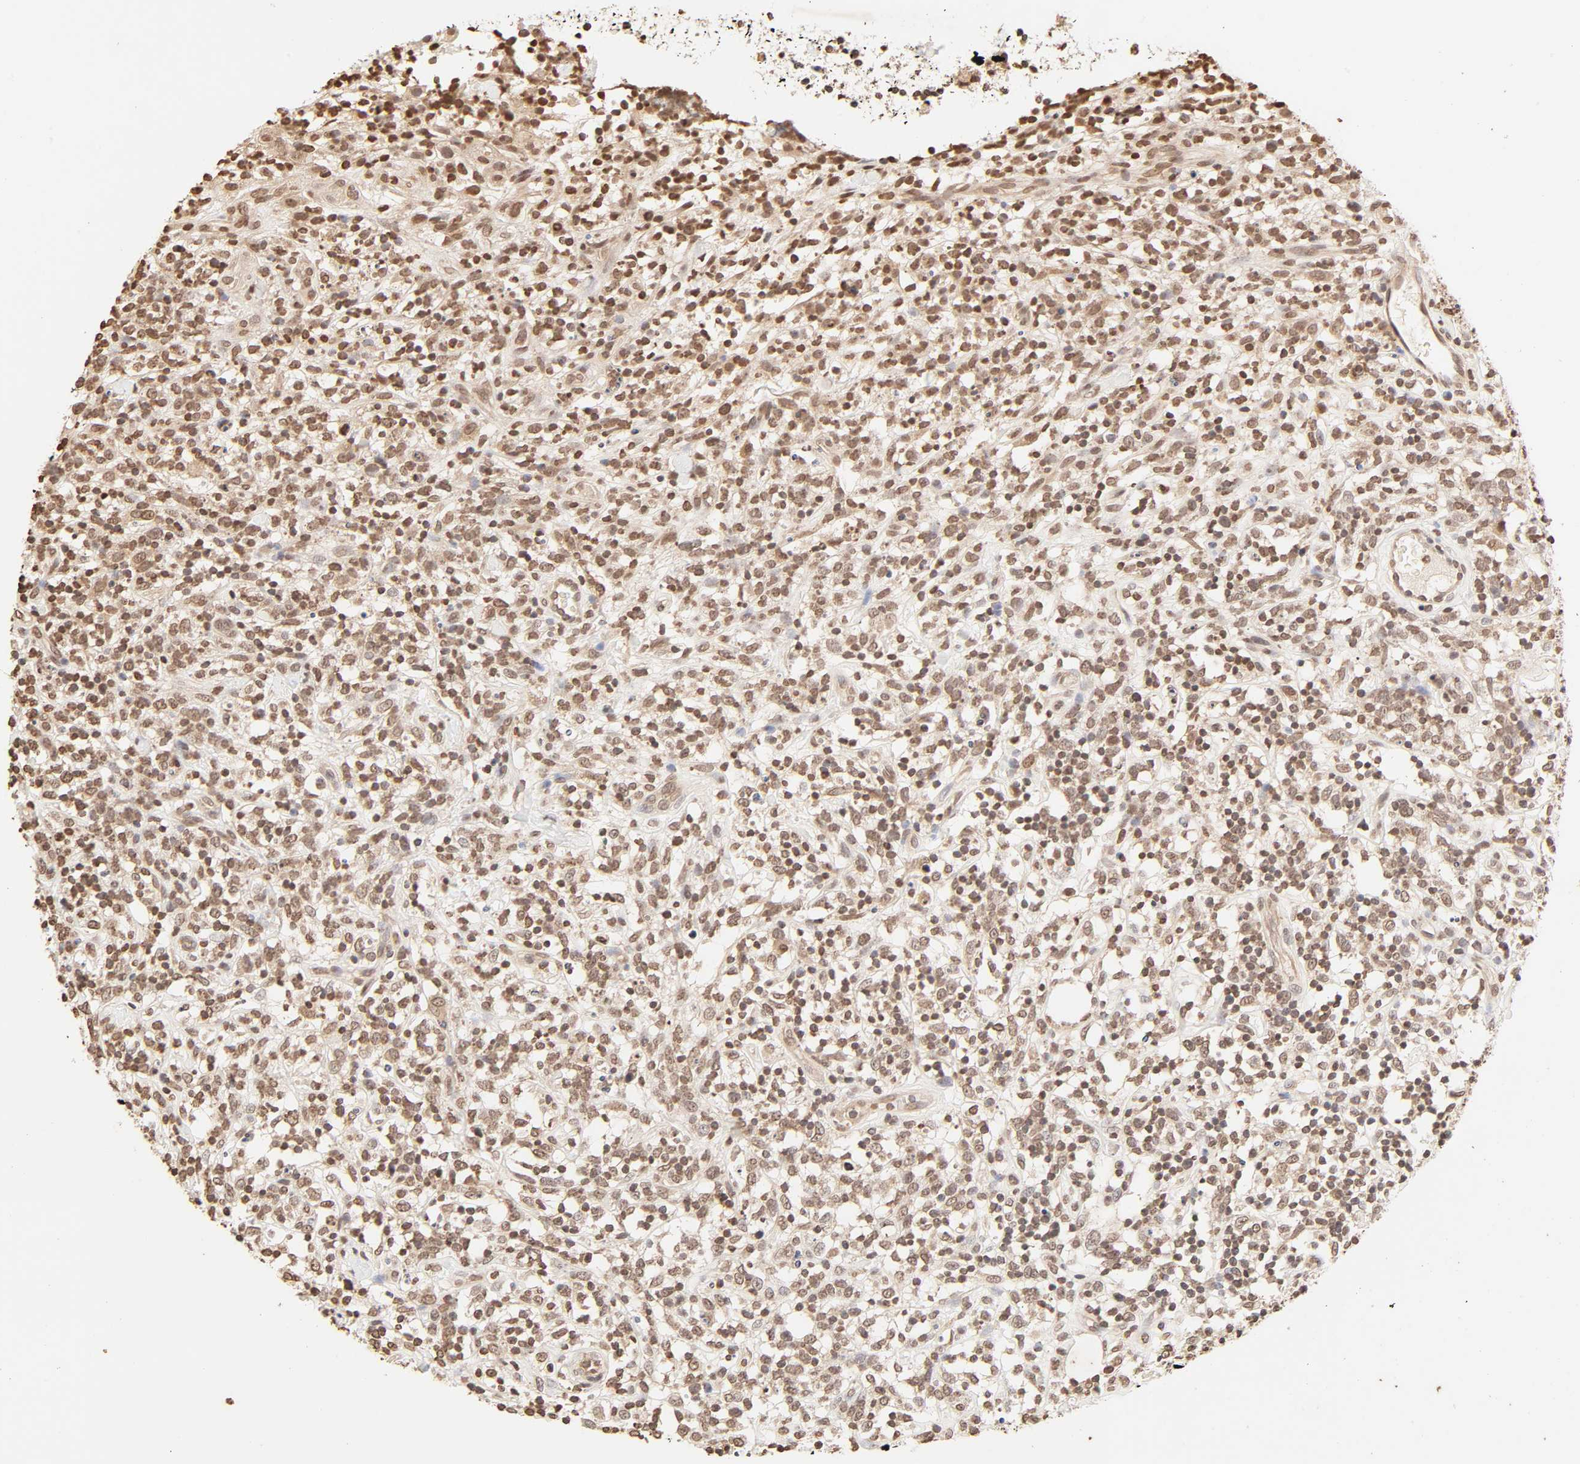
{"staining": {"intensity": "moderate", "quantity": ">75%", "location": "cytoplasmic/membranous,nuclear"}, "tissue": "lymphoma", "cell_type": "Tumor cells", "image_type": "cancer", "snomed": [{"axis": "morphology", "description": "Malignant lymphoma, non-Hodgkin's type, High grade"}, {"axis": "topography", "description": "Lymph node"}], "caption": "High-power microscopy captured an immunohistochemistry photomicrograph of lymphoma, revealing moderate cytoplasmic/membranous and nuclear positivity in approximately >75% of tumor cells.", "gene": "TBL1X", "patient": {"sex": "female", "age": 73}}